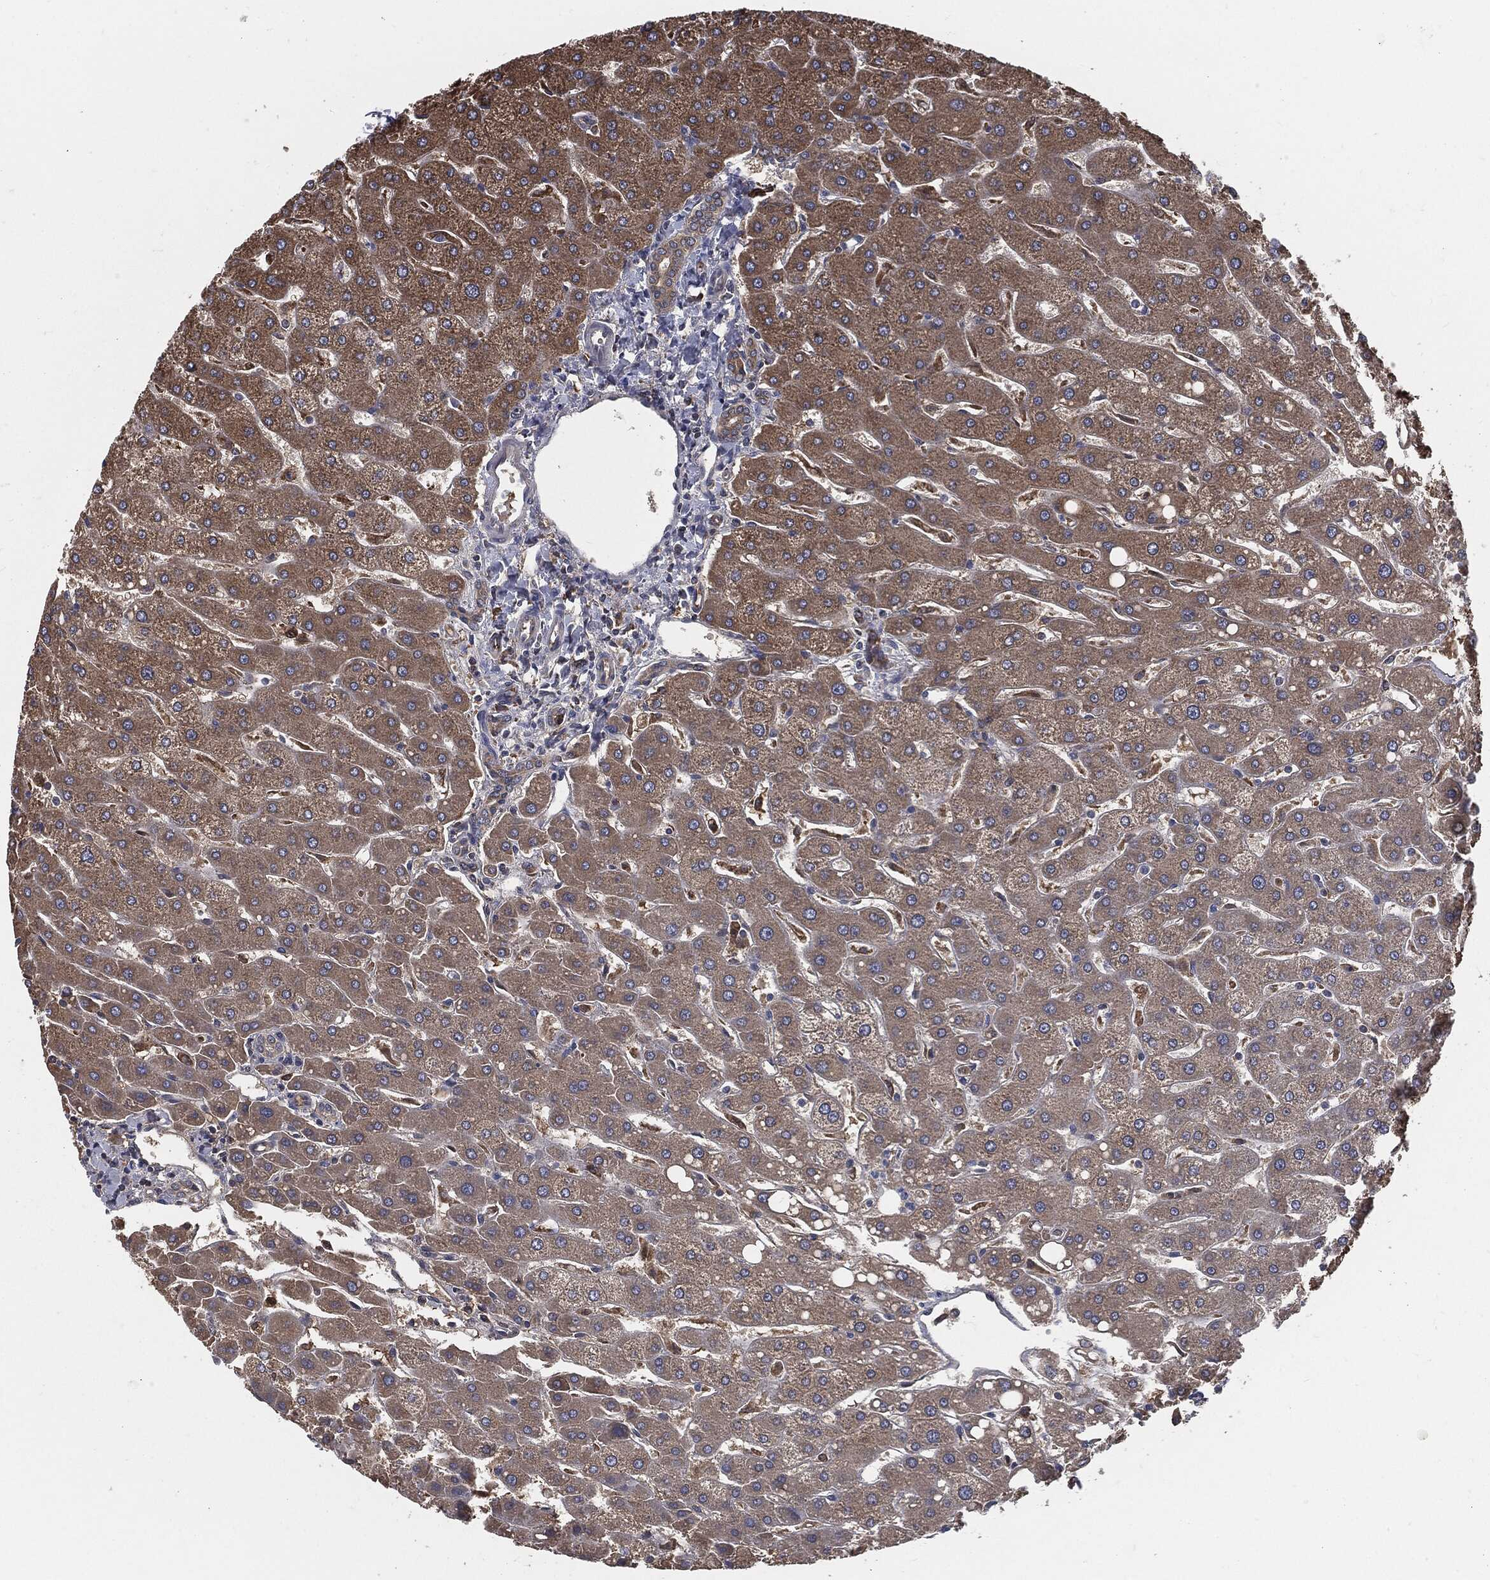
{"staining": {"intensity": "weak", "quantity": "25%-75%", "location": "cytoplasmic/membranous"}, "tissue": "liver", "cell_type": "Cholangiocytes", "image_type": "normal", "snomed": [{"axis": "morphology", "description": "Normal tissue, NOS"}, {"axis": "topography", "description": "Liver"}], "caption": "Benign liver shows weak cytoplasmic/membranous positivity in about 25%-75% of cholangiocytes.", "gene": "PRDX4", "patient": {"sex": "male", "age": 67}}